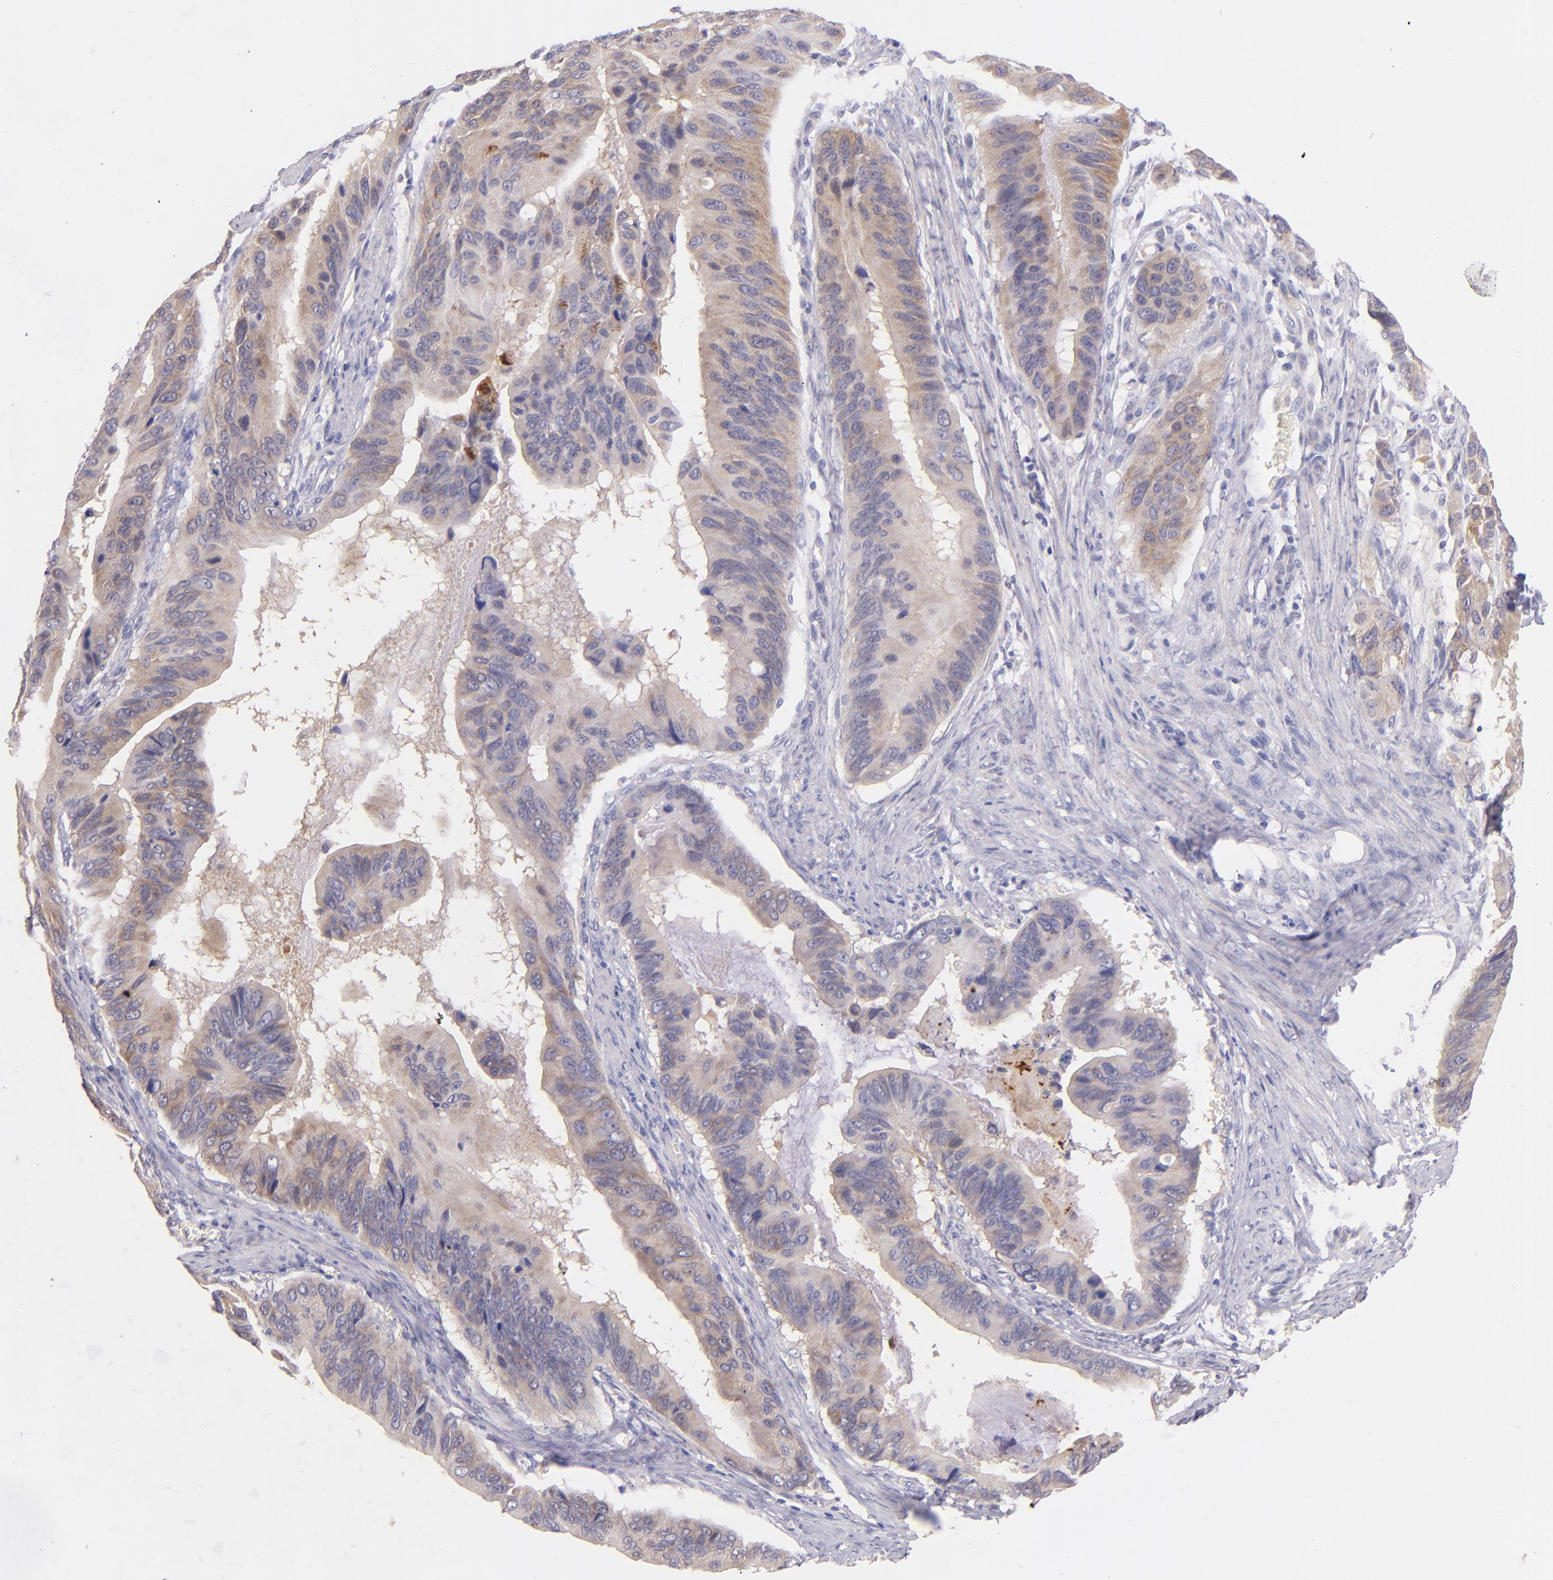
{"staining": {"intensity": "weak", "quantity": ">75%", "location": "cytoplasmic/membranous"}, "tissue": "stomach cancer", "cell_type": "Tumor cells", "image_type": "cancer", "snomed": [{"axis": "morphology", "description": "Adenocarcinoma, NOS"}, {"axis": "topography", "description": "Stomach, upper"}], "caption": "An IHC micrograph of tumor tissue is shown. Protein staining in brown labels weak cytoplasmic/membranous positivity in stomach adenocarcinoma within tumor cells. (DAB (3,3'-diaminobenzidine) = brown stain, brightfield microscopy at high magnification).", "gene": "SH2D4A", "patient": {"sex": "male", "age": 80}}